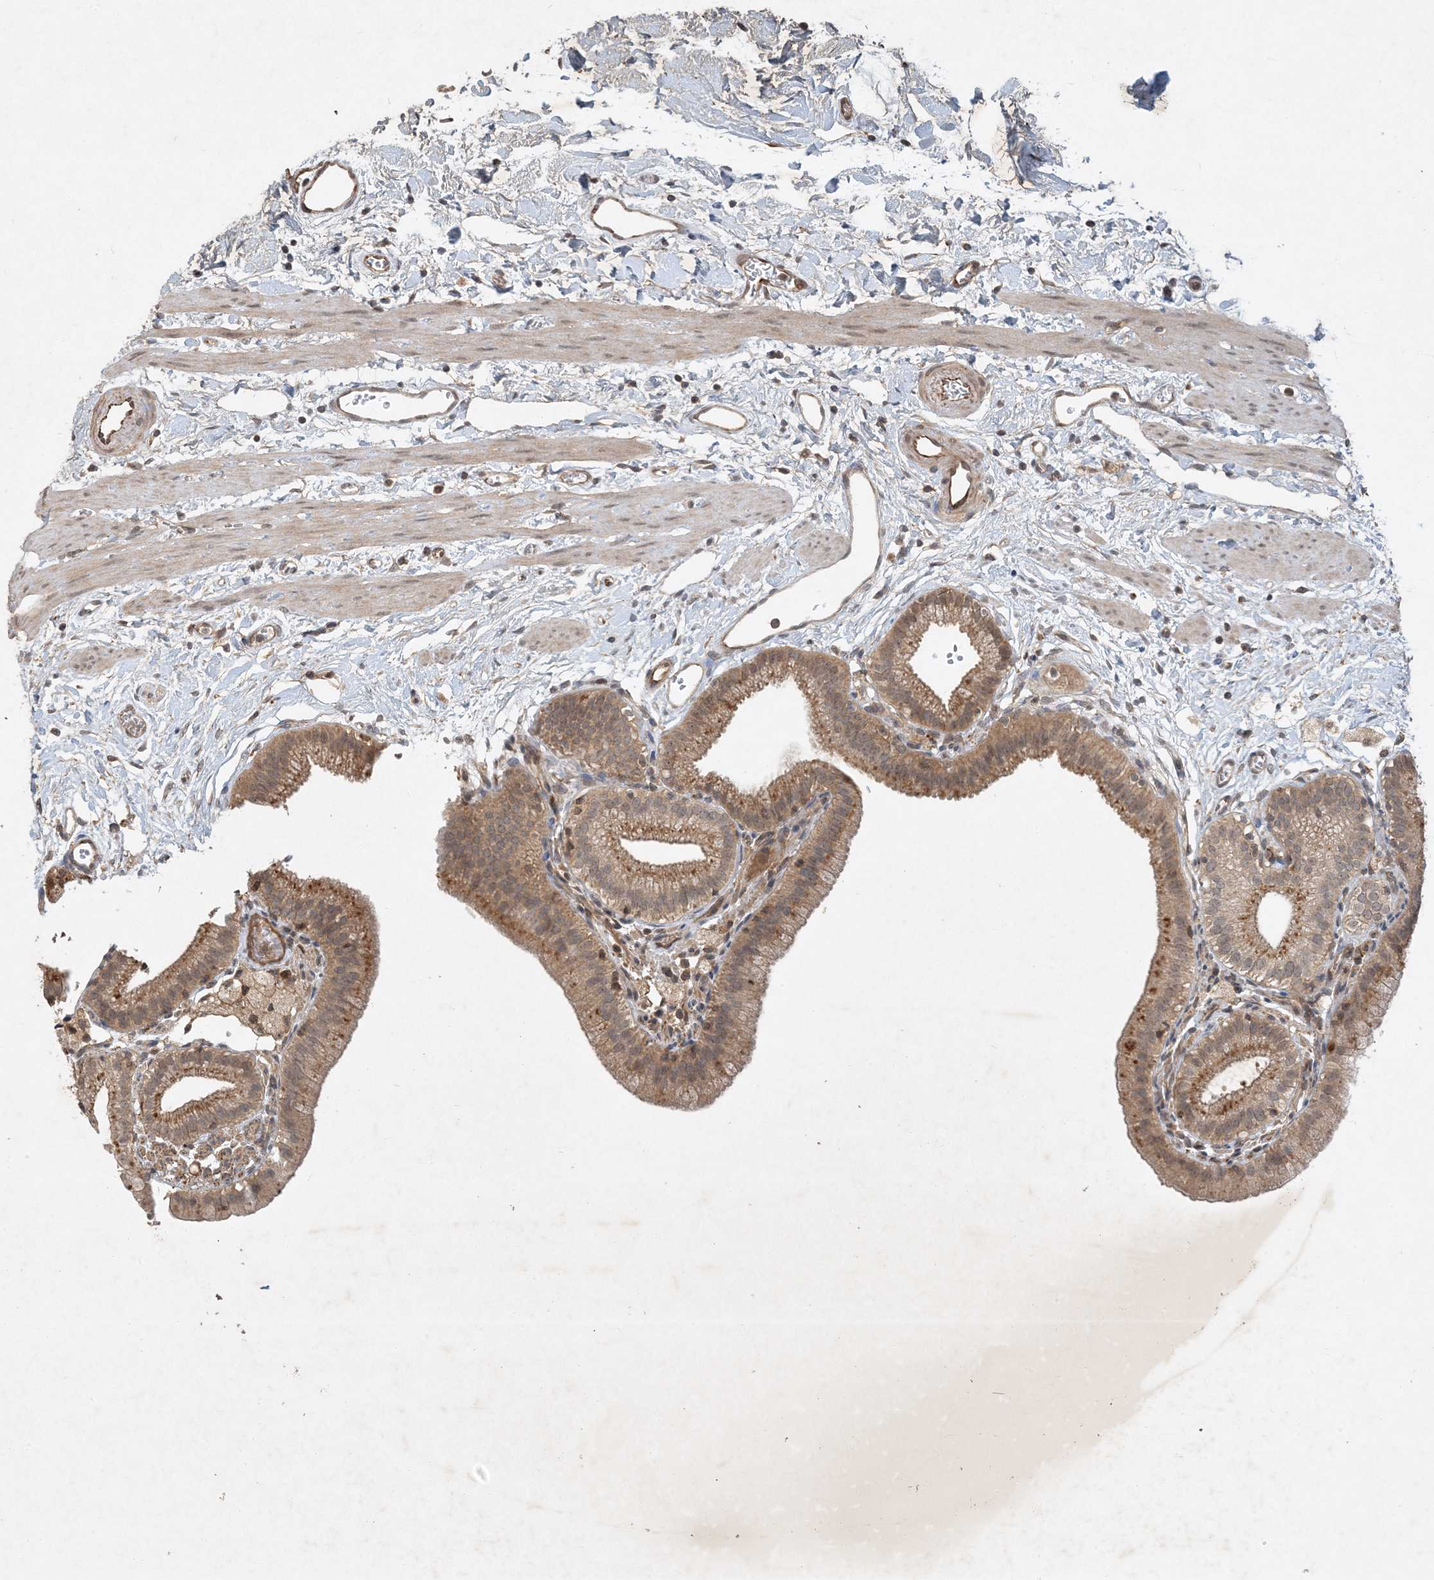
{"staining": {"intensity": "moderate", "quantity": ">75%", "location": "cytoplasmic/membranous"}, "tissue": "gallbladder", "cell_type": "Glandular cells", "image_type": "normal", "snomed": [{"axis": "morphology", "description": "Normal tissue, NOS"}, {"axis": "topography", "description": "Gallbladder"}], "caption": "Immunohistochemistry staining of benign gallbladder, which displays medium levels of moderate cytoplasmic/membranous positivity in about >75% of glandular cells indicating moderate cytoplasmic/membranous protein expression. The staining was performed using DAB (3,3'-diaminobenzidine) (brown) for protein detection and nuclei were counterstained in hematoxylin (blue).", "gene": "ZCCHC4", "patient": {"sex": "male", "age": 55}}